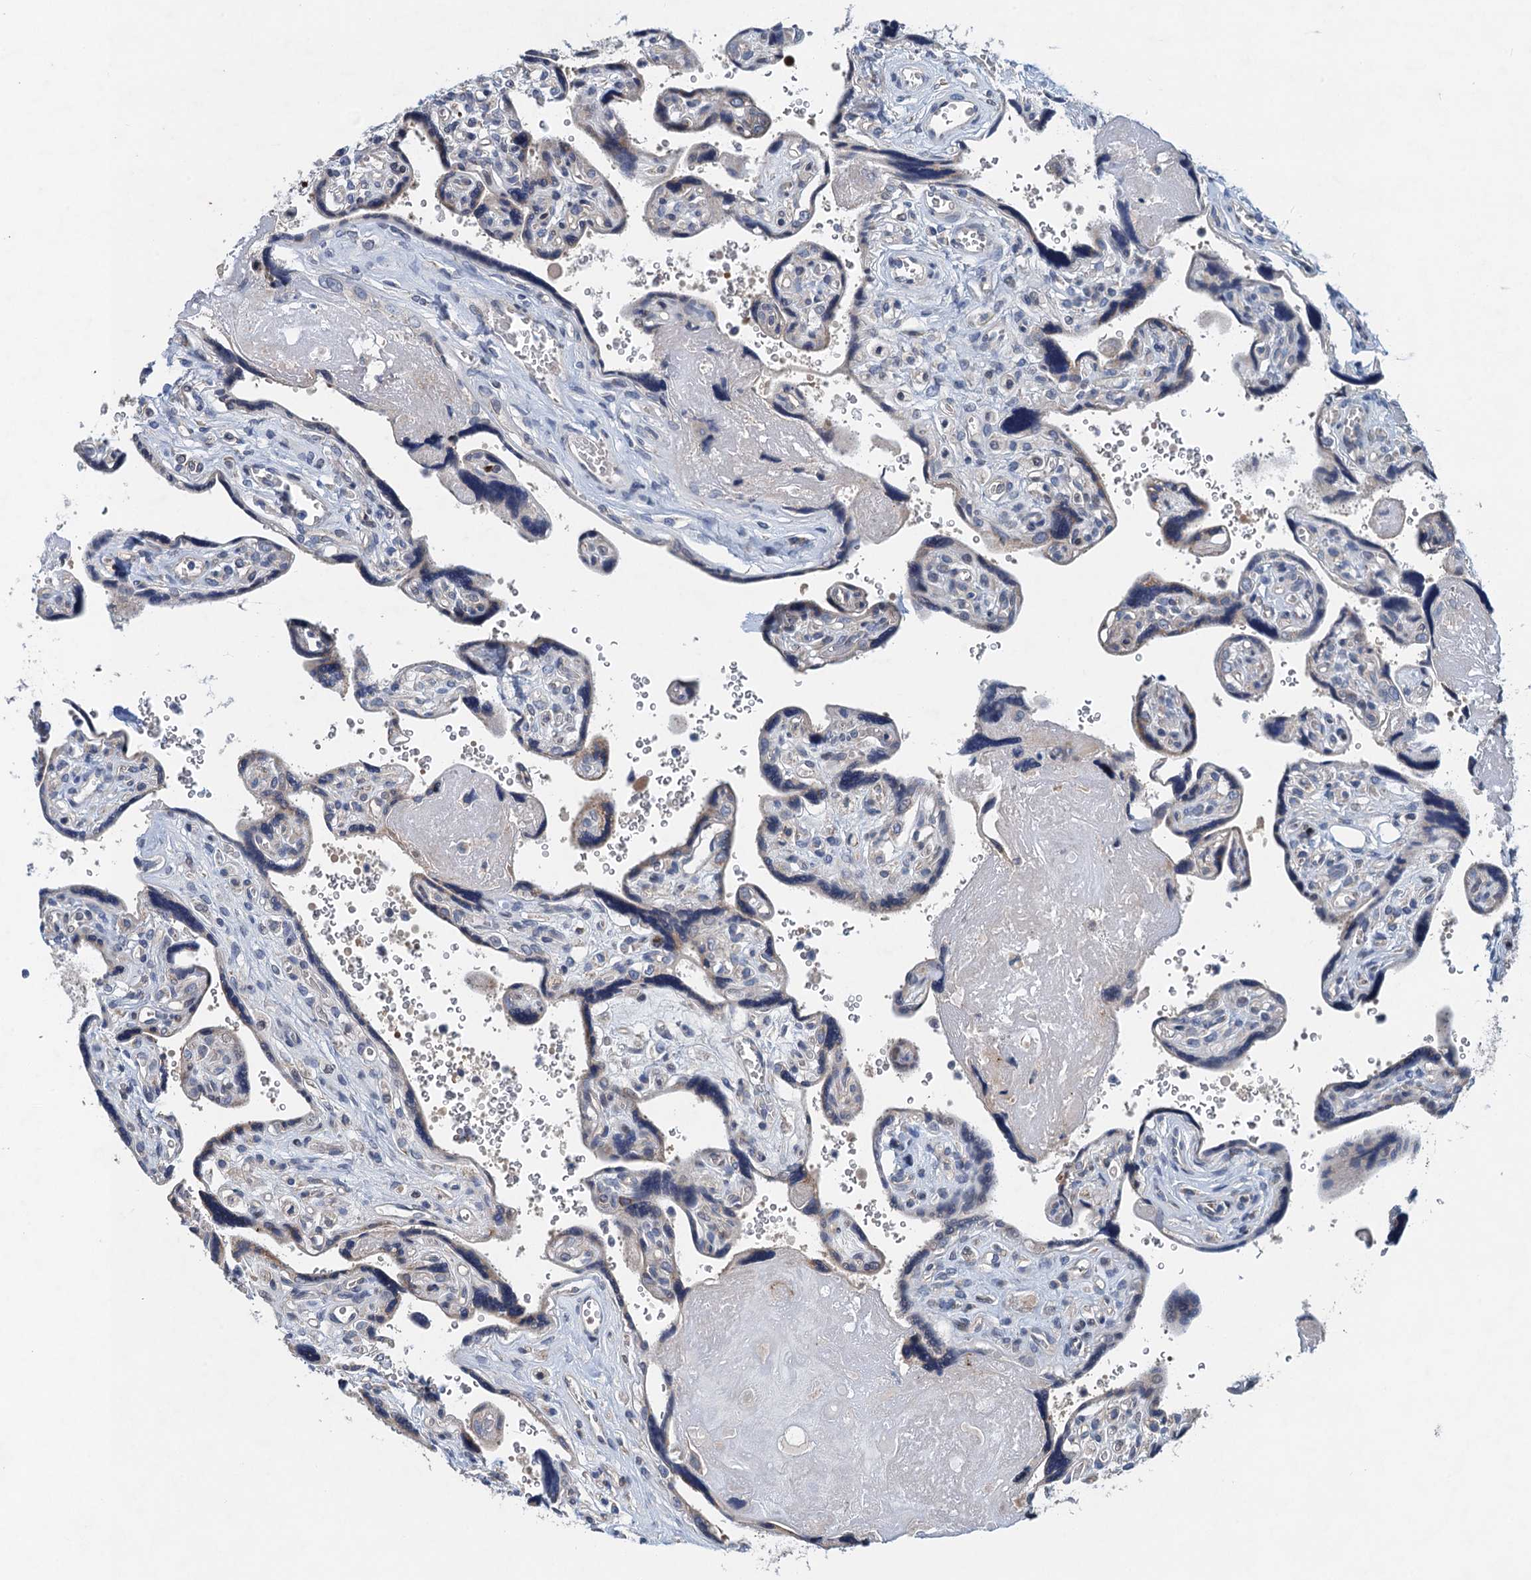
{"staining": {"intensity": "weak", "quantity": "<25%", "location": "cytoplasmic/membranous"}, "tissue": "placenta", "cell_type": "Trophoblastic cells", "image_type": "normal", "snomed": [{"axis": "morphology", "description": "Normal tissue, NOS"}, {"axis": "topography", "description": "Placenta"}], "caption": "Immunohistochemical staining of unremarkable human placenta displays no significant expression in trophoblastic cells. The staining is performed using DAB brown chromogen with nuclei counter-stained in using hematoxylin.", "gene": "NBEA", "patient": {"sex": "female", "age": 39}}